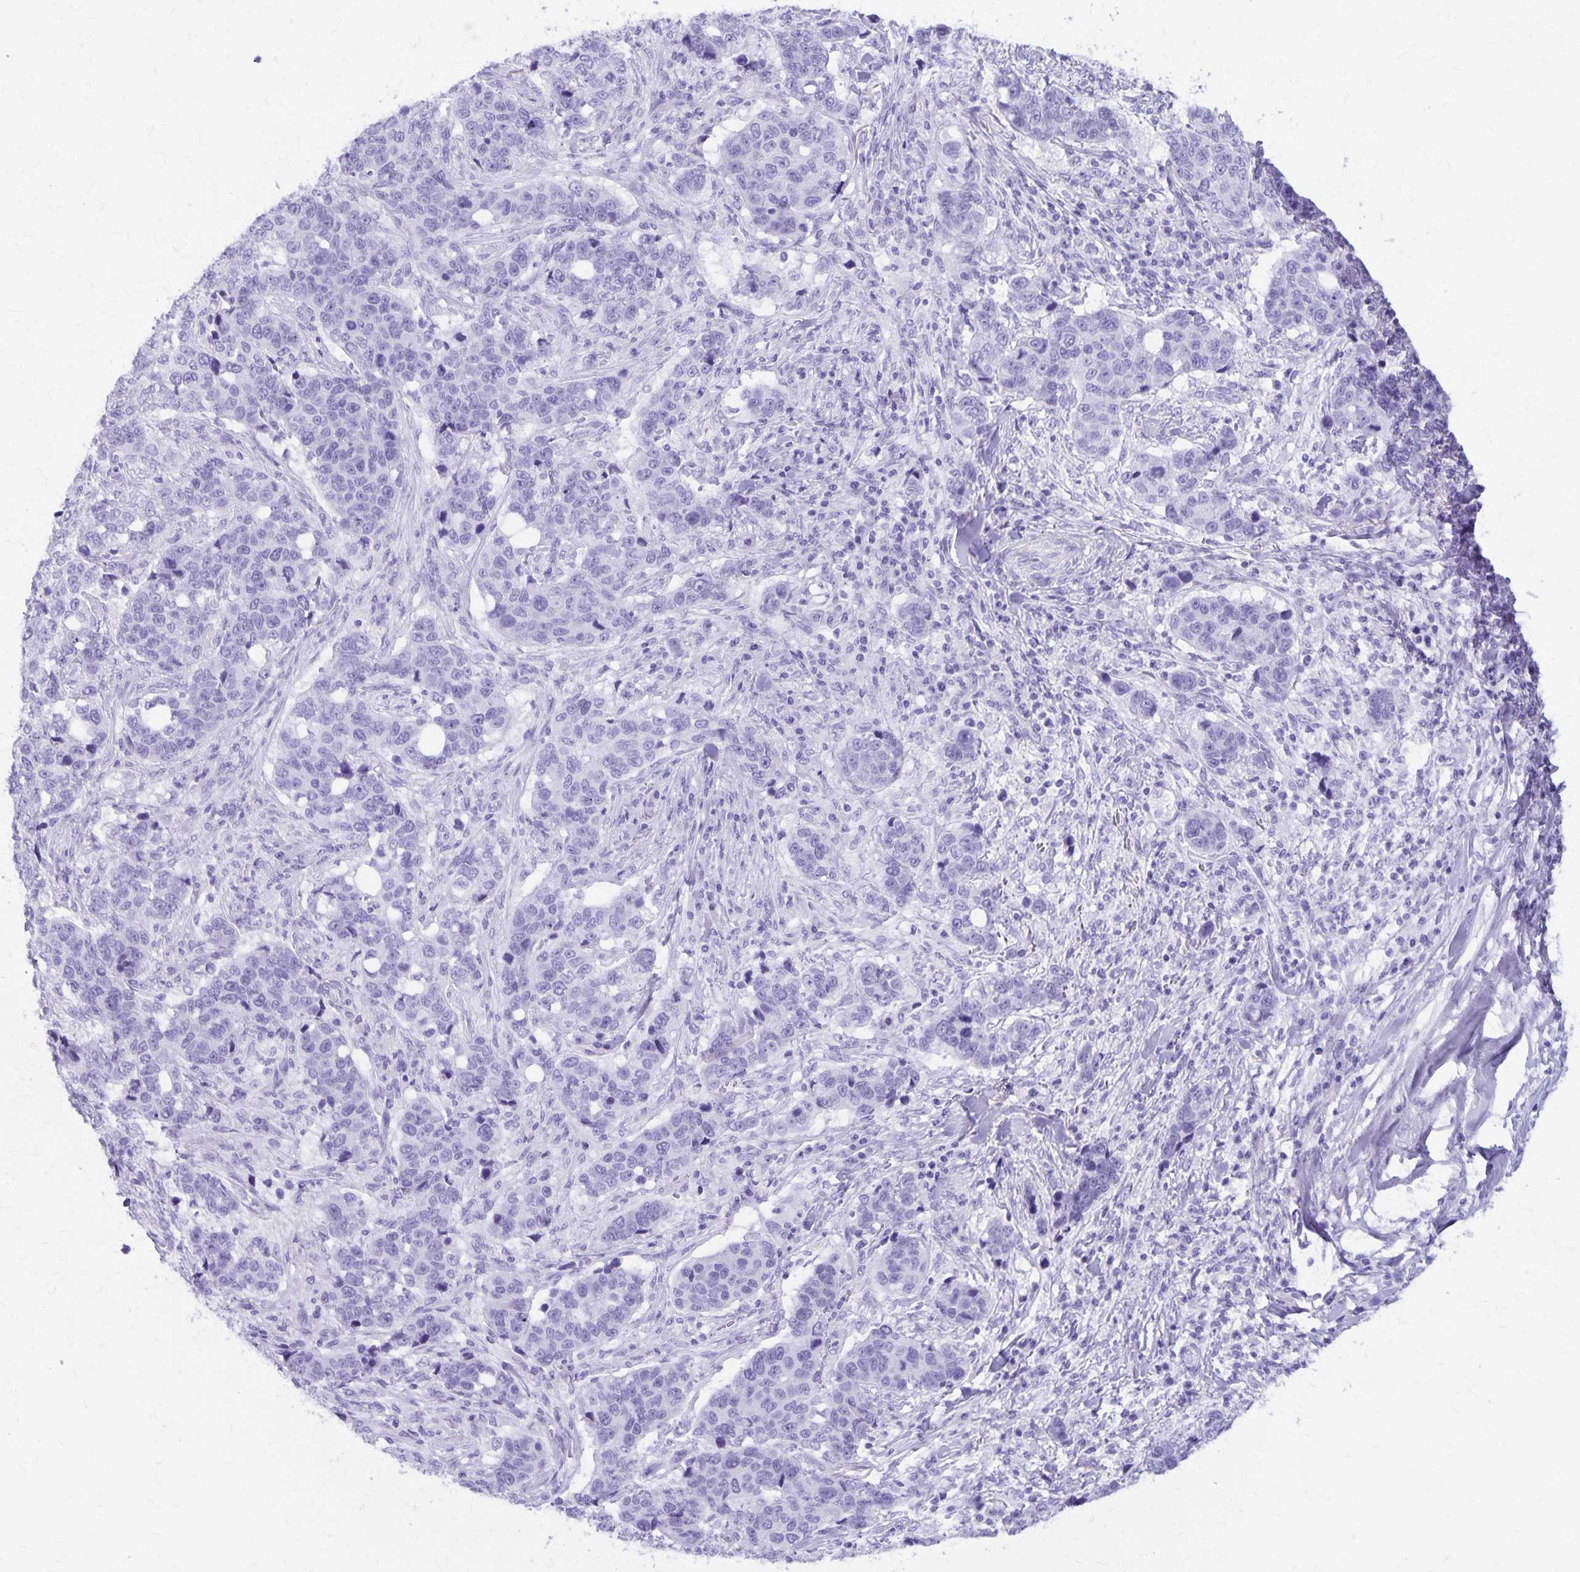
{"staining": {"intensity": "negative", "quantity": "none", "location": "none"}, "tissue": "lung cancer", "cell_type": "Tumor cells", "image_type": "cancer", "snomed": [{"axis": "morphology", "description": "Squamous cell carcinoma, NOS"}, {"axis": "topography", "description": "Lymph node"}, {"axis": "topography", "description": "Lung"}], "caption": "High magnification brightfield microscopy of lung squamous cell carcinoma stained with DAB (3,3'-diaminobenzidine) (brown) and counterstained with hematoxylin (blue): tumor cells show no significant positivity.", "gene": "DEFA5", "patient": {"sex": "male", "age": 61}}